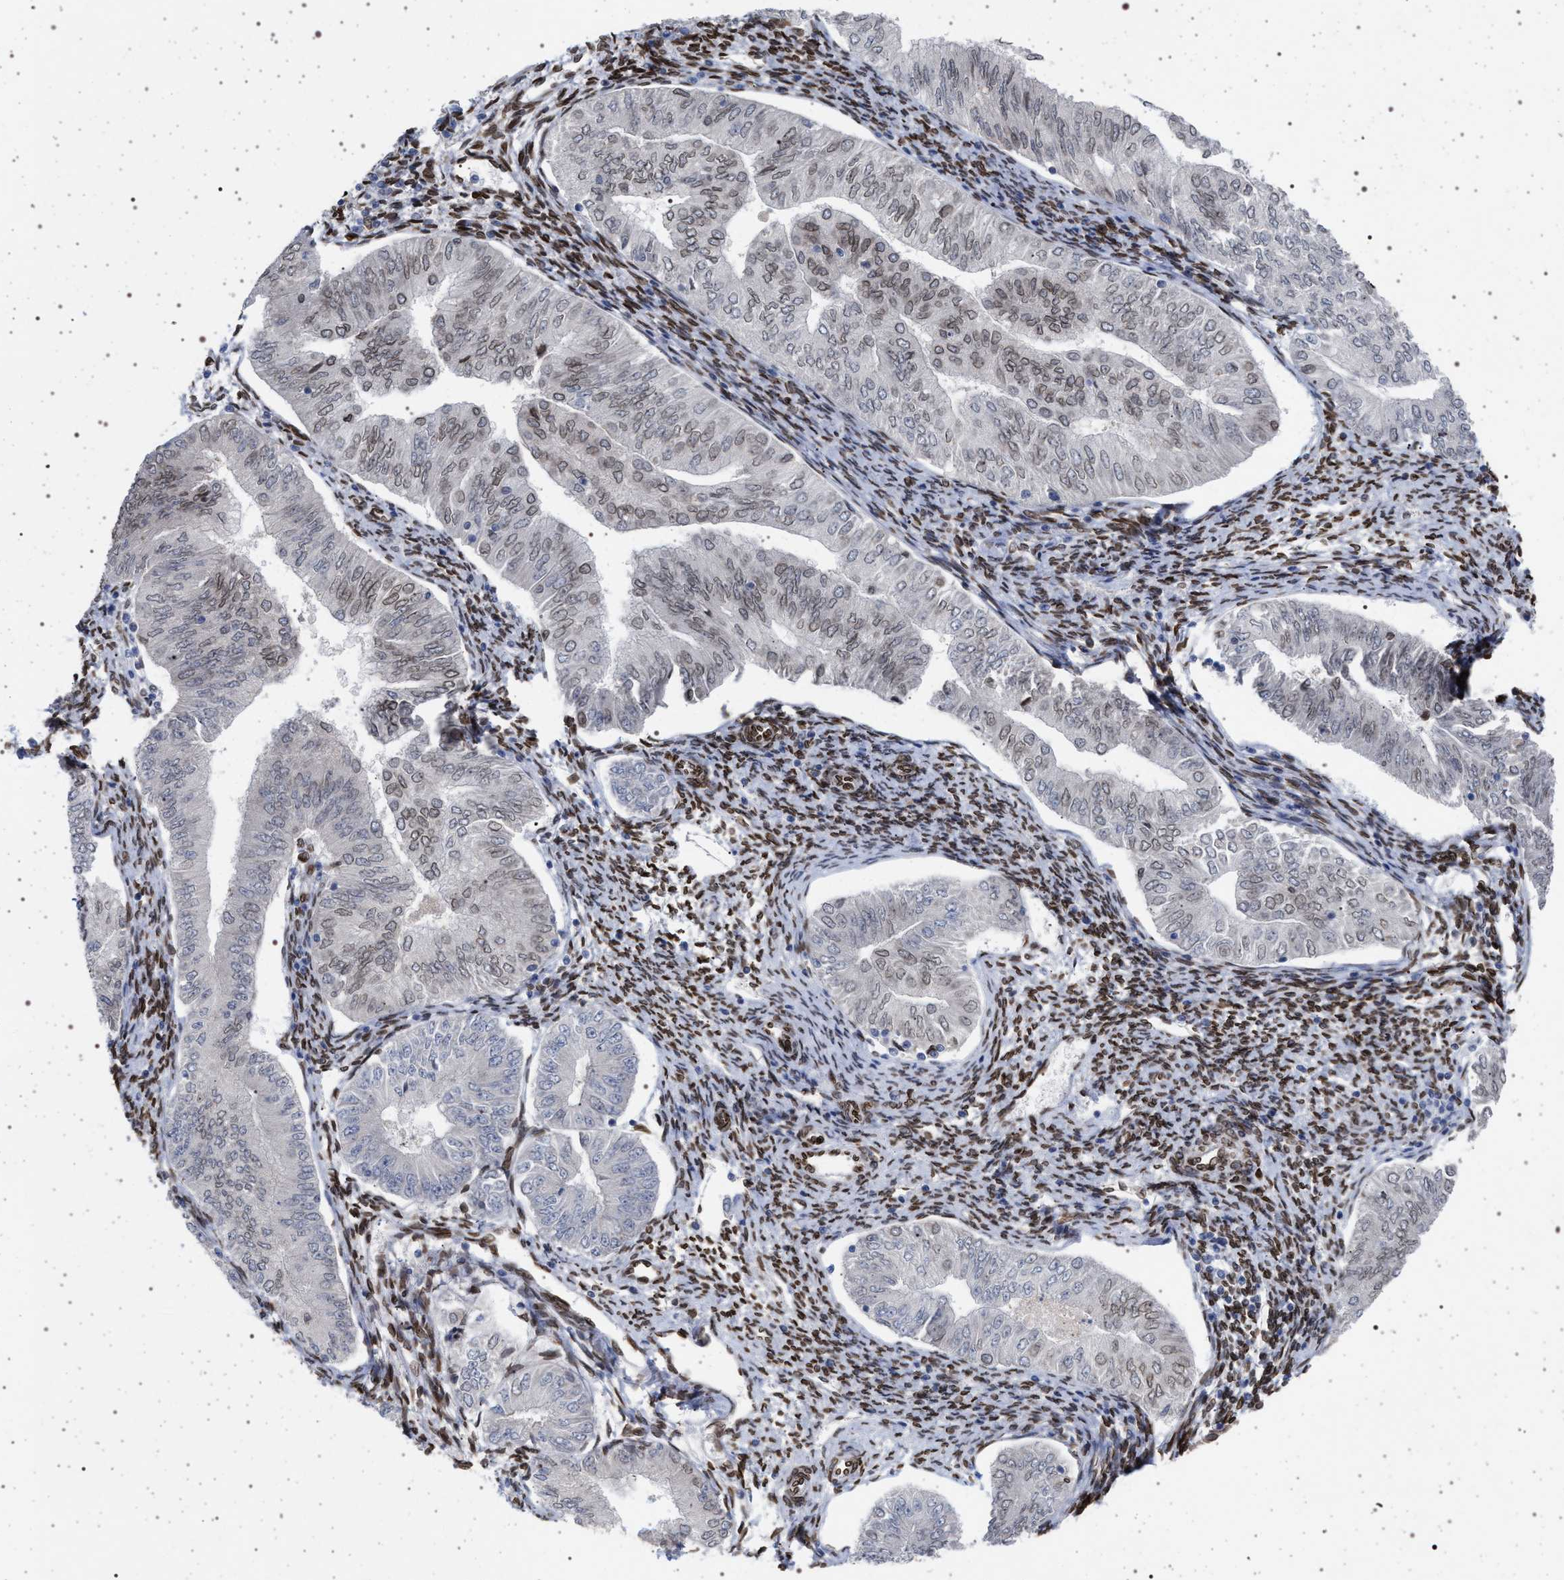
{"staining": {"intensity": "moderate", "quantity": "<25%", "location": "nuclear"}, "tissue": "endometrial cancer", "cell_type": "Tumor cells", "image_type": "cancer", "snomed": [{"axis": "morphology", "description": "Normal tissue, NOS"}, {"axis": "morphology", "description": "Adenocarcinoma, NOS"}, {"axis": "topography", "description": "Endometrium"}], "caption": "A low amount of moderate nuclear positivity is seen in about <25% of tumor cells in adenocarcinoma (endometrial) tissue.", "gene": "ING2", "patient": {"sex": "female", "age": 53}}